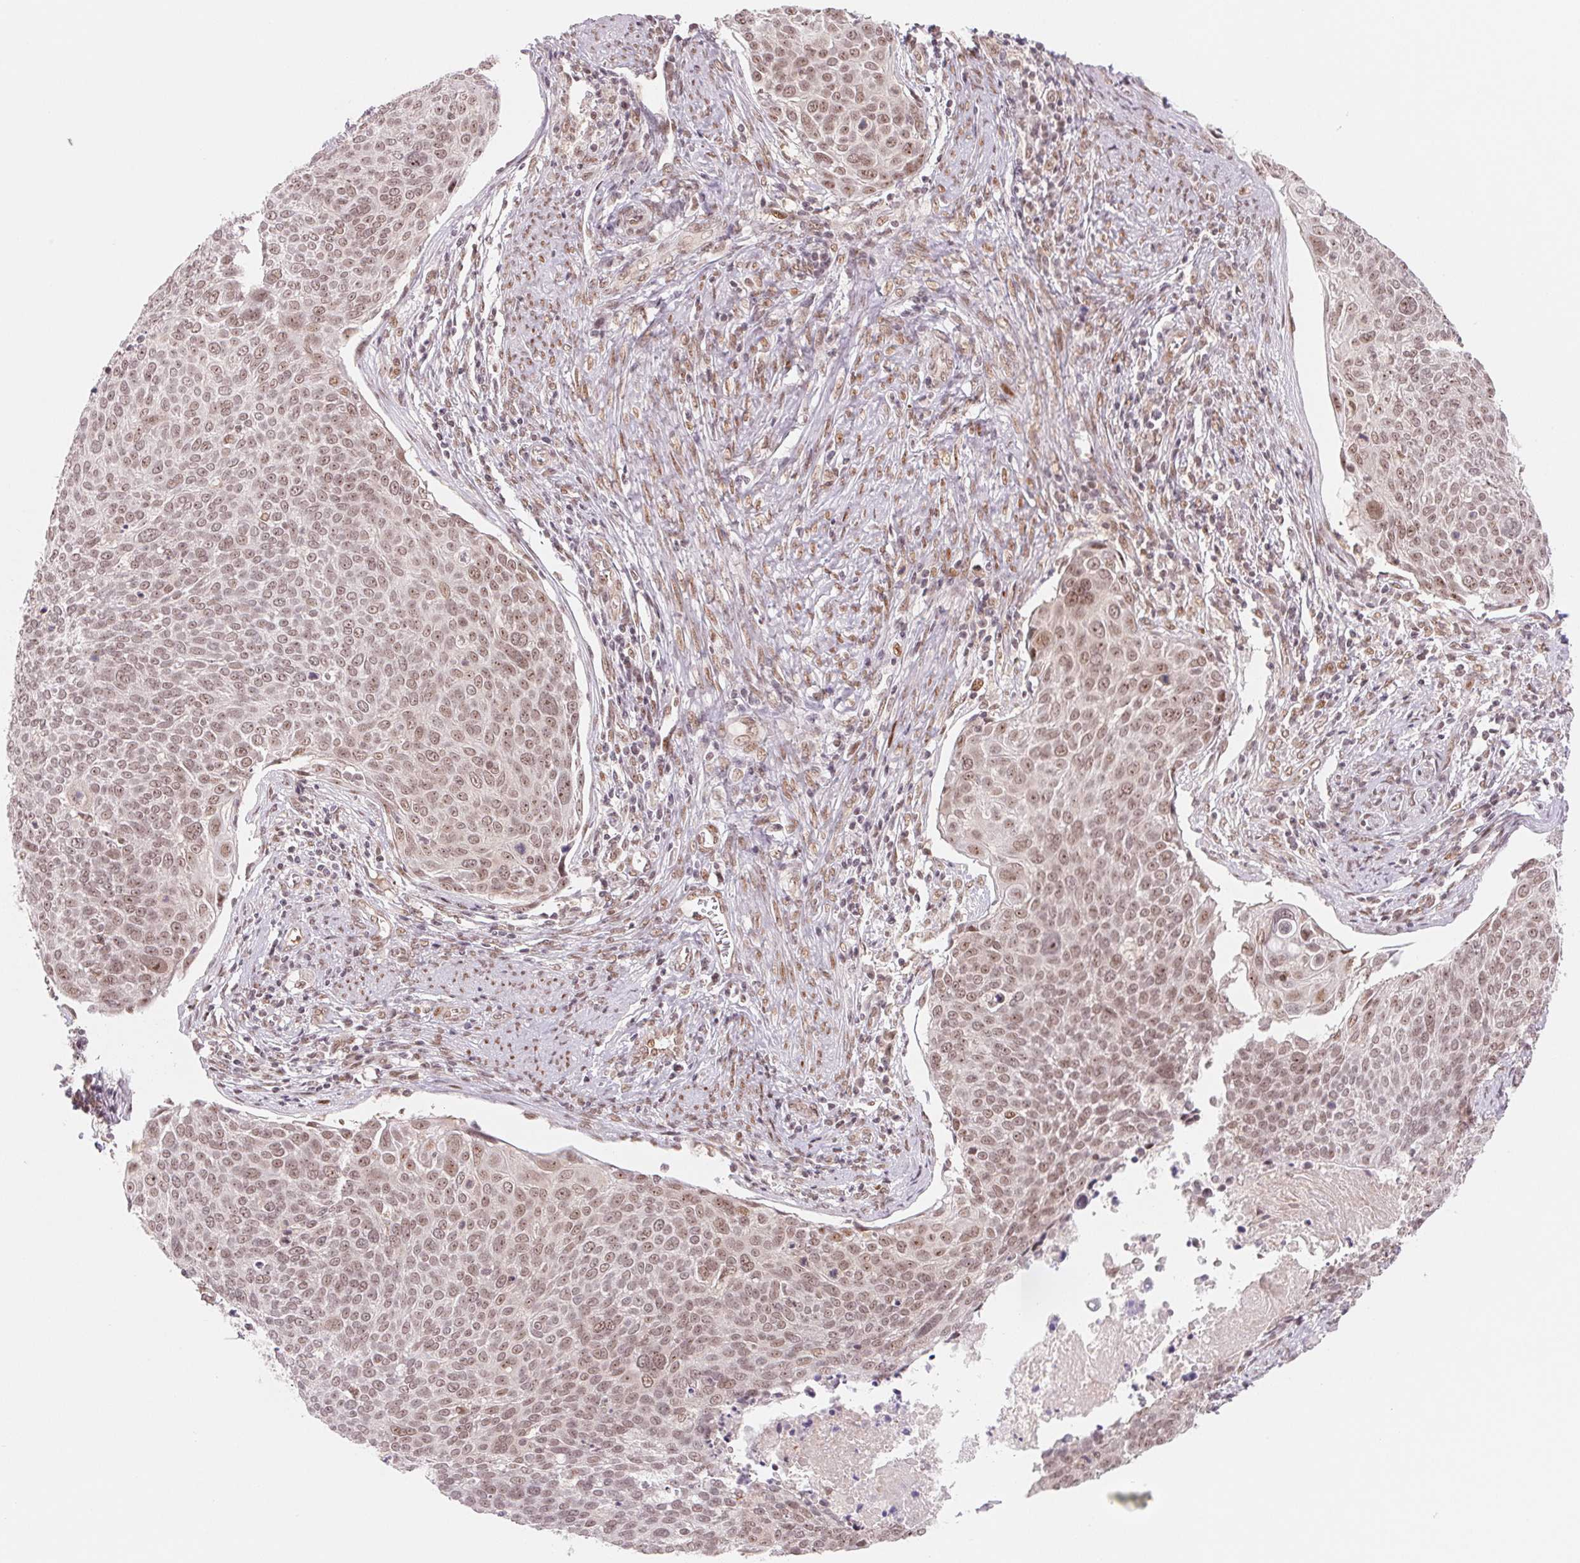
{"staining": {"intensity": "weak", "quantity": ">75%", "location": "nuclear"}, "tissue": "cervical cancer", "cell_type": "Tumor cells", "image_type": "cancer", "snomed": [{"axis": "morphology", "description": "Squamous cell carcinoma, NOS"}, {"axis": "topography", "description": "Cervix"}], "caption": "A brown stain shows weak nuclear positivity of a protein in human cervical cancer tumor cells. The protein is shown in brown color, while the nuclei are stained blue.", "gene": "DNAJB6", "patient": {"sex": "female", "age": 39}}